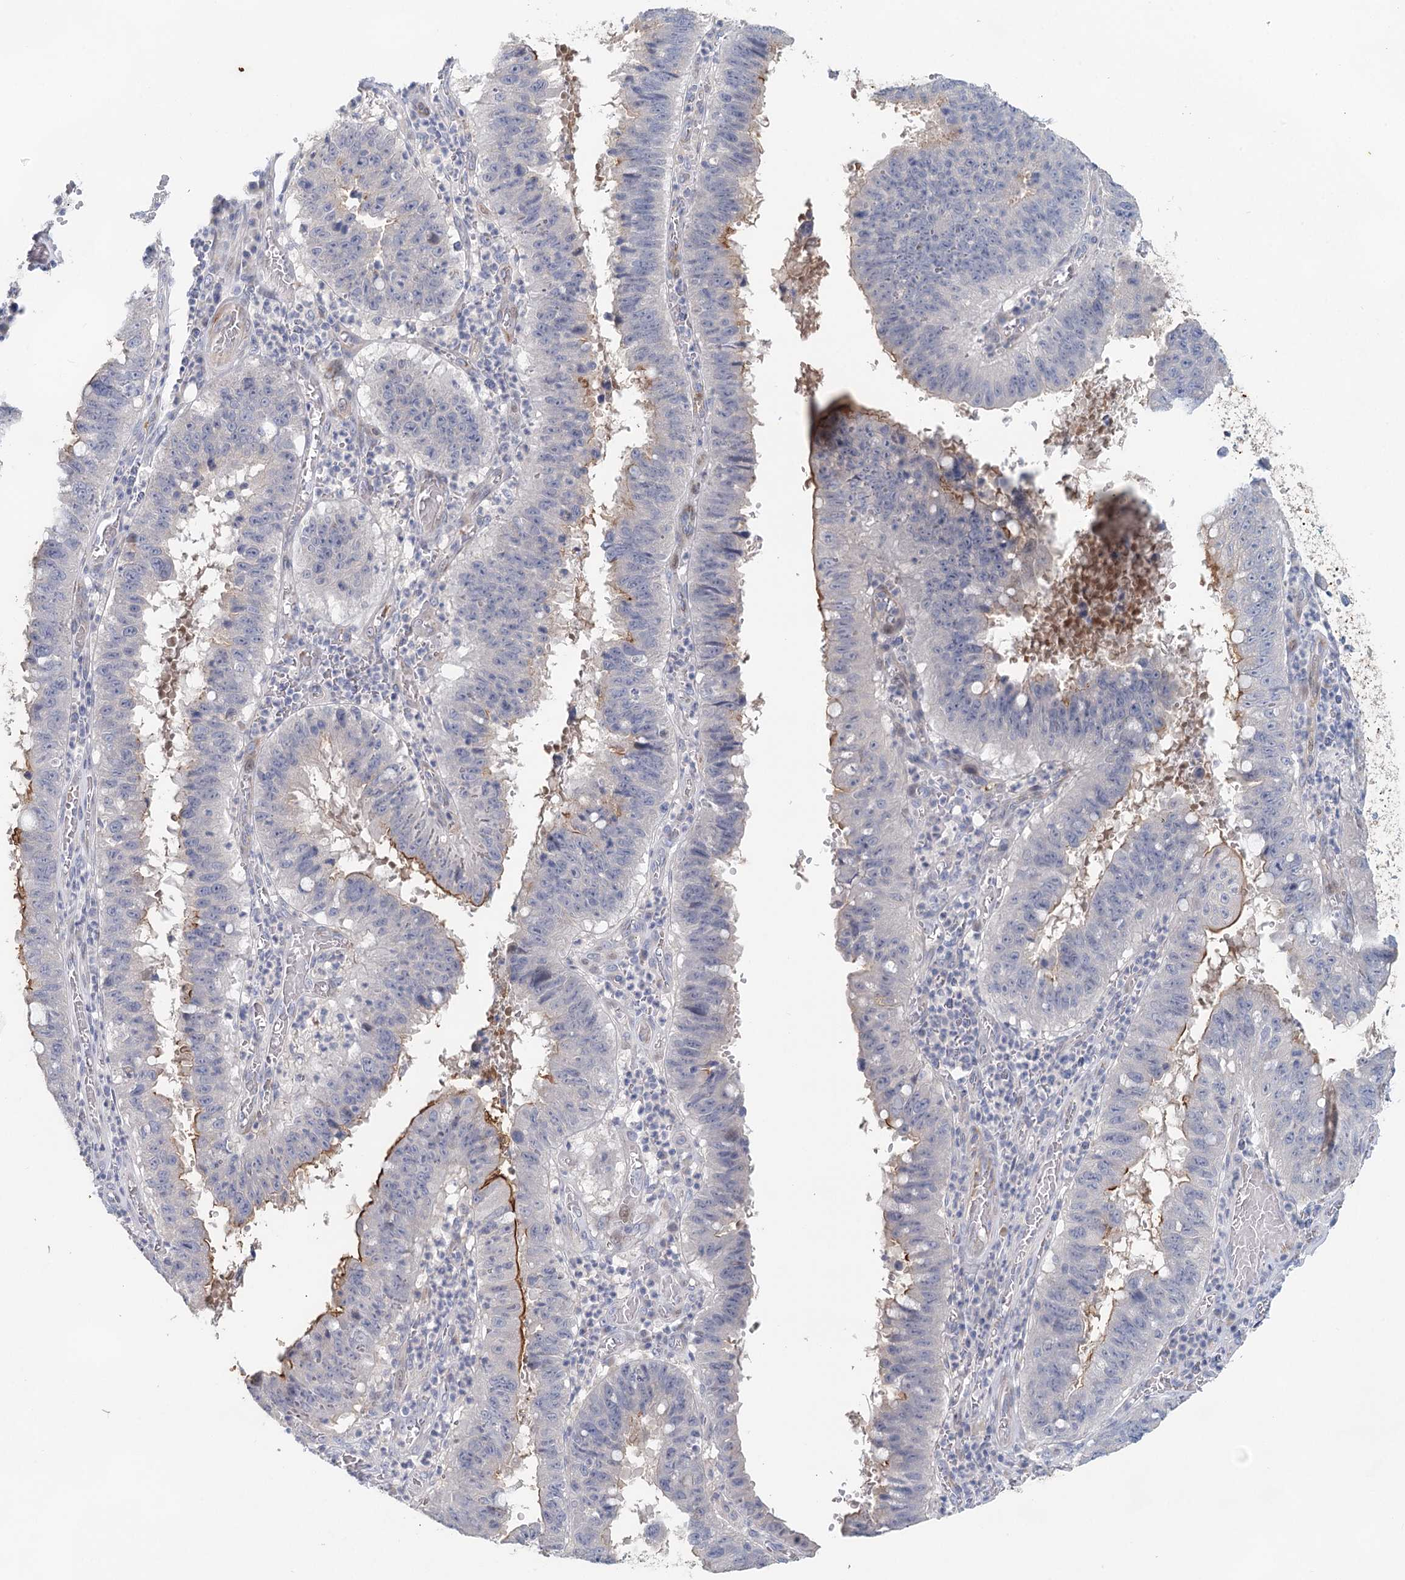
{"staining": {"intensity": "moderate", "quantity": "<25%", "location": "cytoplasmic/membranous"}, "tissue": "stomach cancer", "cell_type": "Tumor cells", "image_type": "cancer", "snomed": [{"axis": "morphology", "description": "Adenocarcinoma, NOS"}, {"axis": "topography", "description": "Stomach"}], "caption": "Protein staining reveals moderate cytoplasmic/membranous staining in about <25% of tumor cells in adenocarcinoma (stomach). (DAB (3,3'-diaminobenzidine) IHC with brightfield microscopy, high magnification).", "gene": "SLC19A3", "patient": {"sex": "male", "age": 59}}